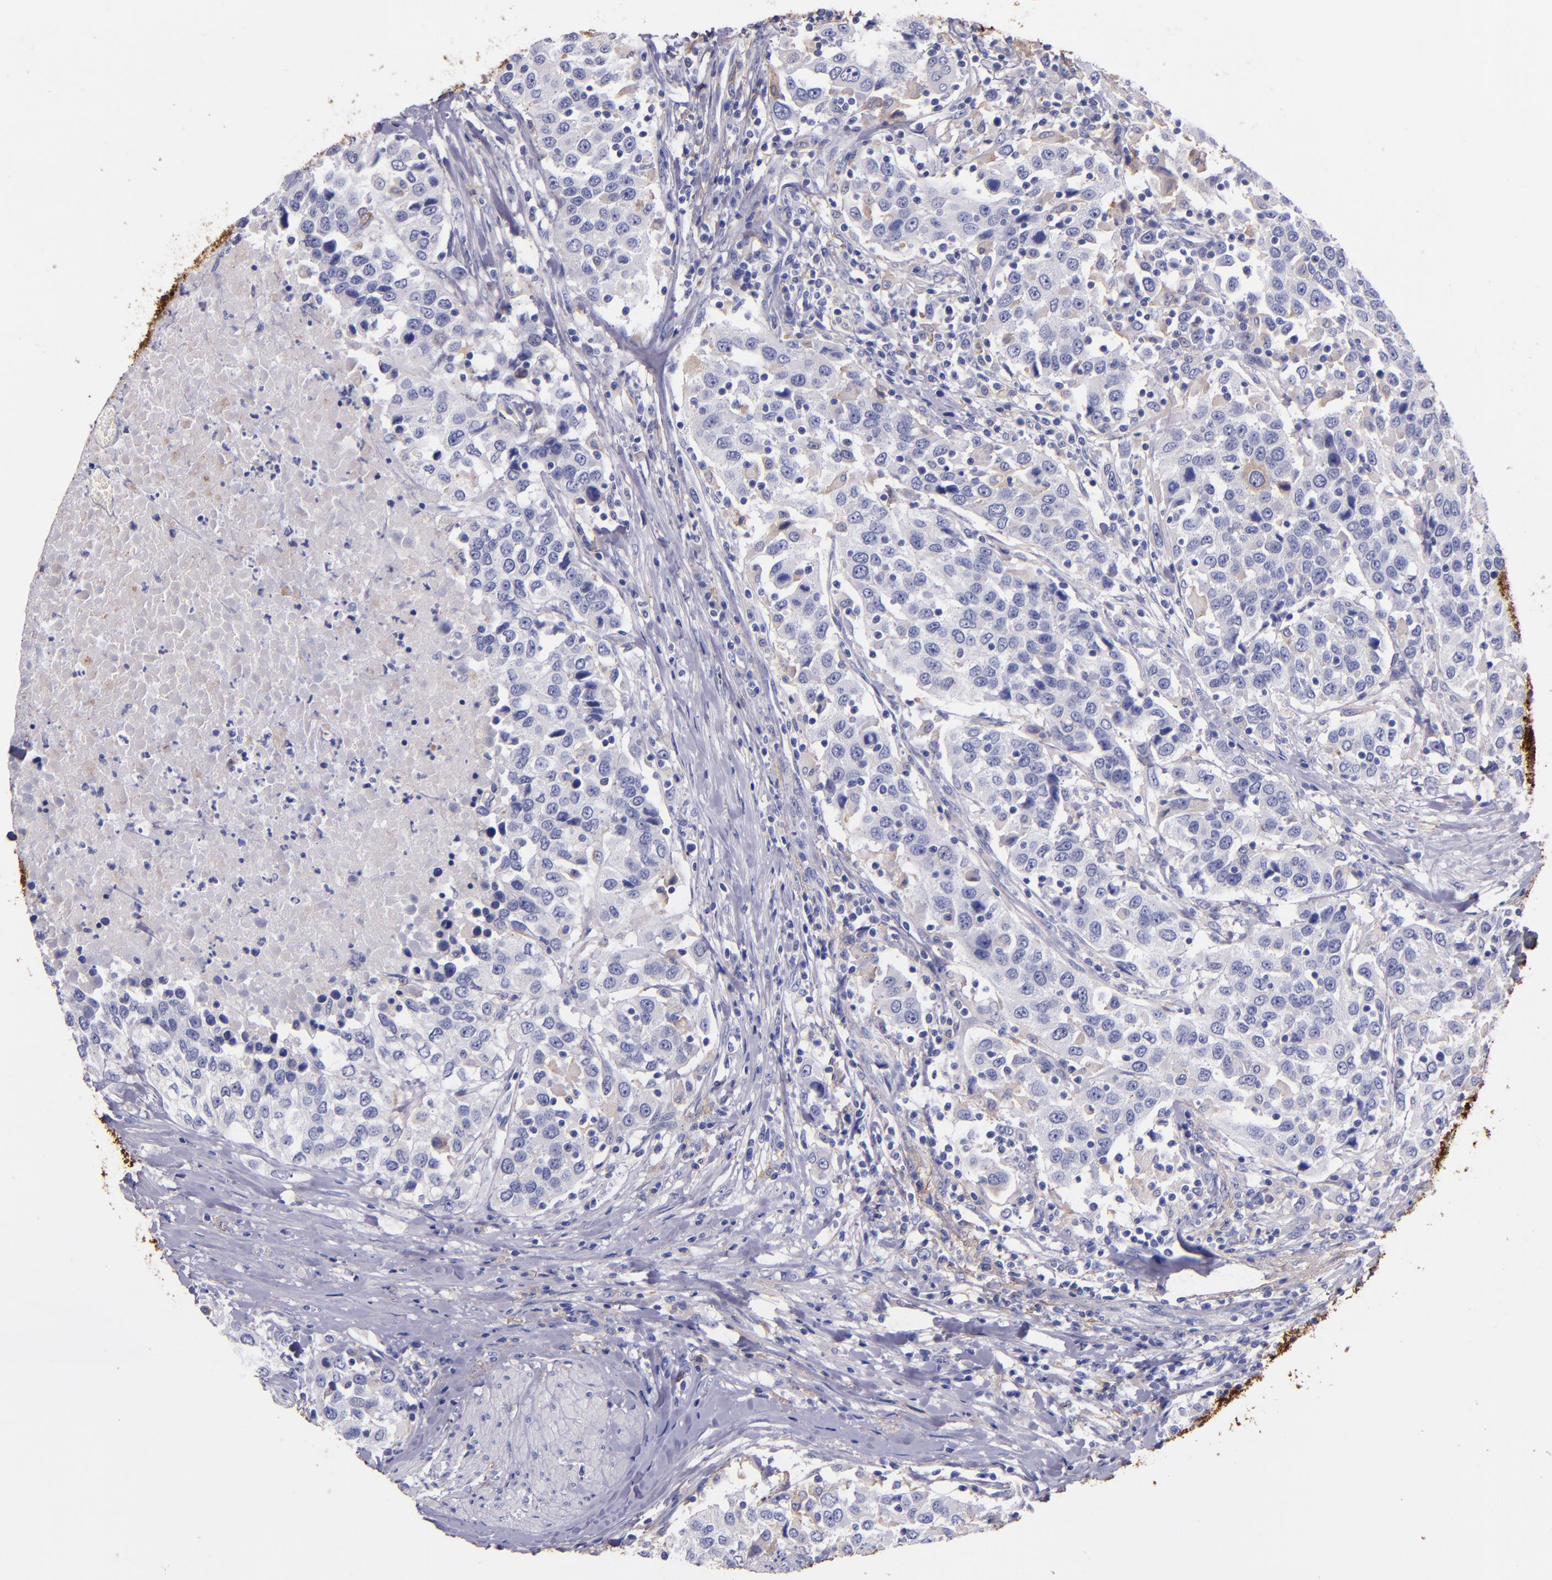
{"staining": {"intensity": "negative", "quantity": "none", "location": "none"}, "tissue": "urothelial cancer", "cell_type": "Tumor cells", "image_type": "cancer", "snomed": [{"axis": "morphology", "description": "Urothelial carcinoma, High grade"}, {"axis": "topography", "description": "Urinary bladder"}], "caption": "An IHC image of urothelial cancer is shown. There is no staining in tumor cells of urothelial cancer. The staining is performed using DAB brown chromogen with nuclei counter-stained in using hematoxylin.", "gene": "IVL", "patient": {"sex": "female", "age": 80}}